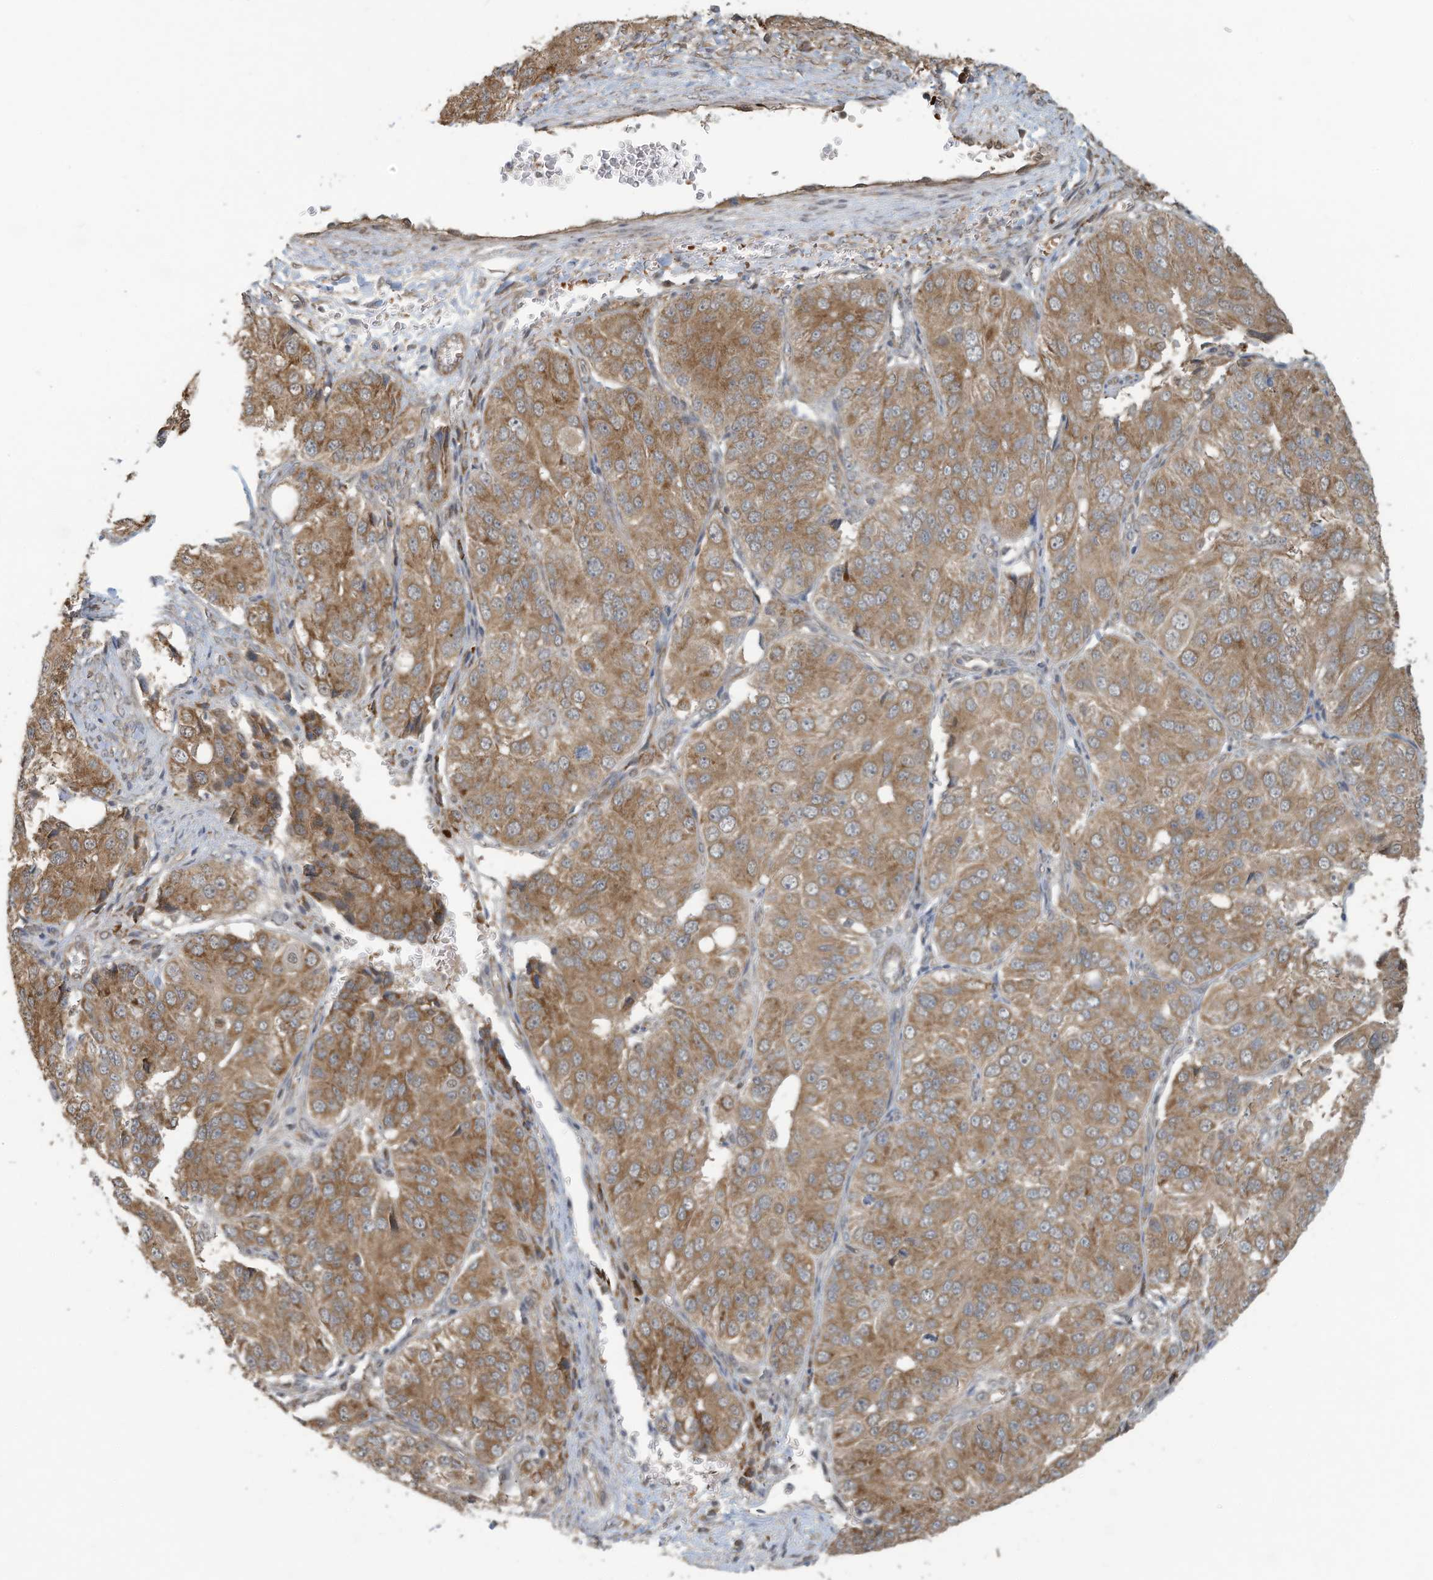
{"staining": {"intensity": "moderate", "quantity": ">75%", "location": "cytoplasmic/membranous"}, "tissue": "ovarian cancer", "cell_type": "Tumor cells", "image_type": "cancer", "snomed": [{"axis": "morphology", "description": "Carcinoma, endometroid"}, {"axis": "topography", "description": "Ovary"}], "caption": "Ovarian endometroid carcinoma stained with DAB IHC displays medium levels of moderate cytoplasmic/membranous staining in approximately >75% of tumor cells.", "gene": "ERI2", "patient": {"sex": "female", "age": 51}}